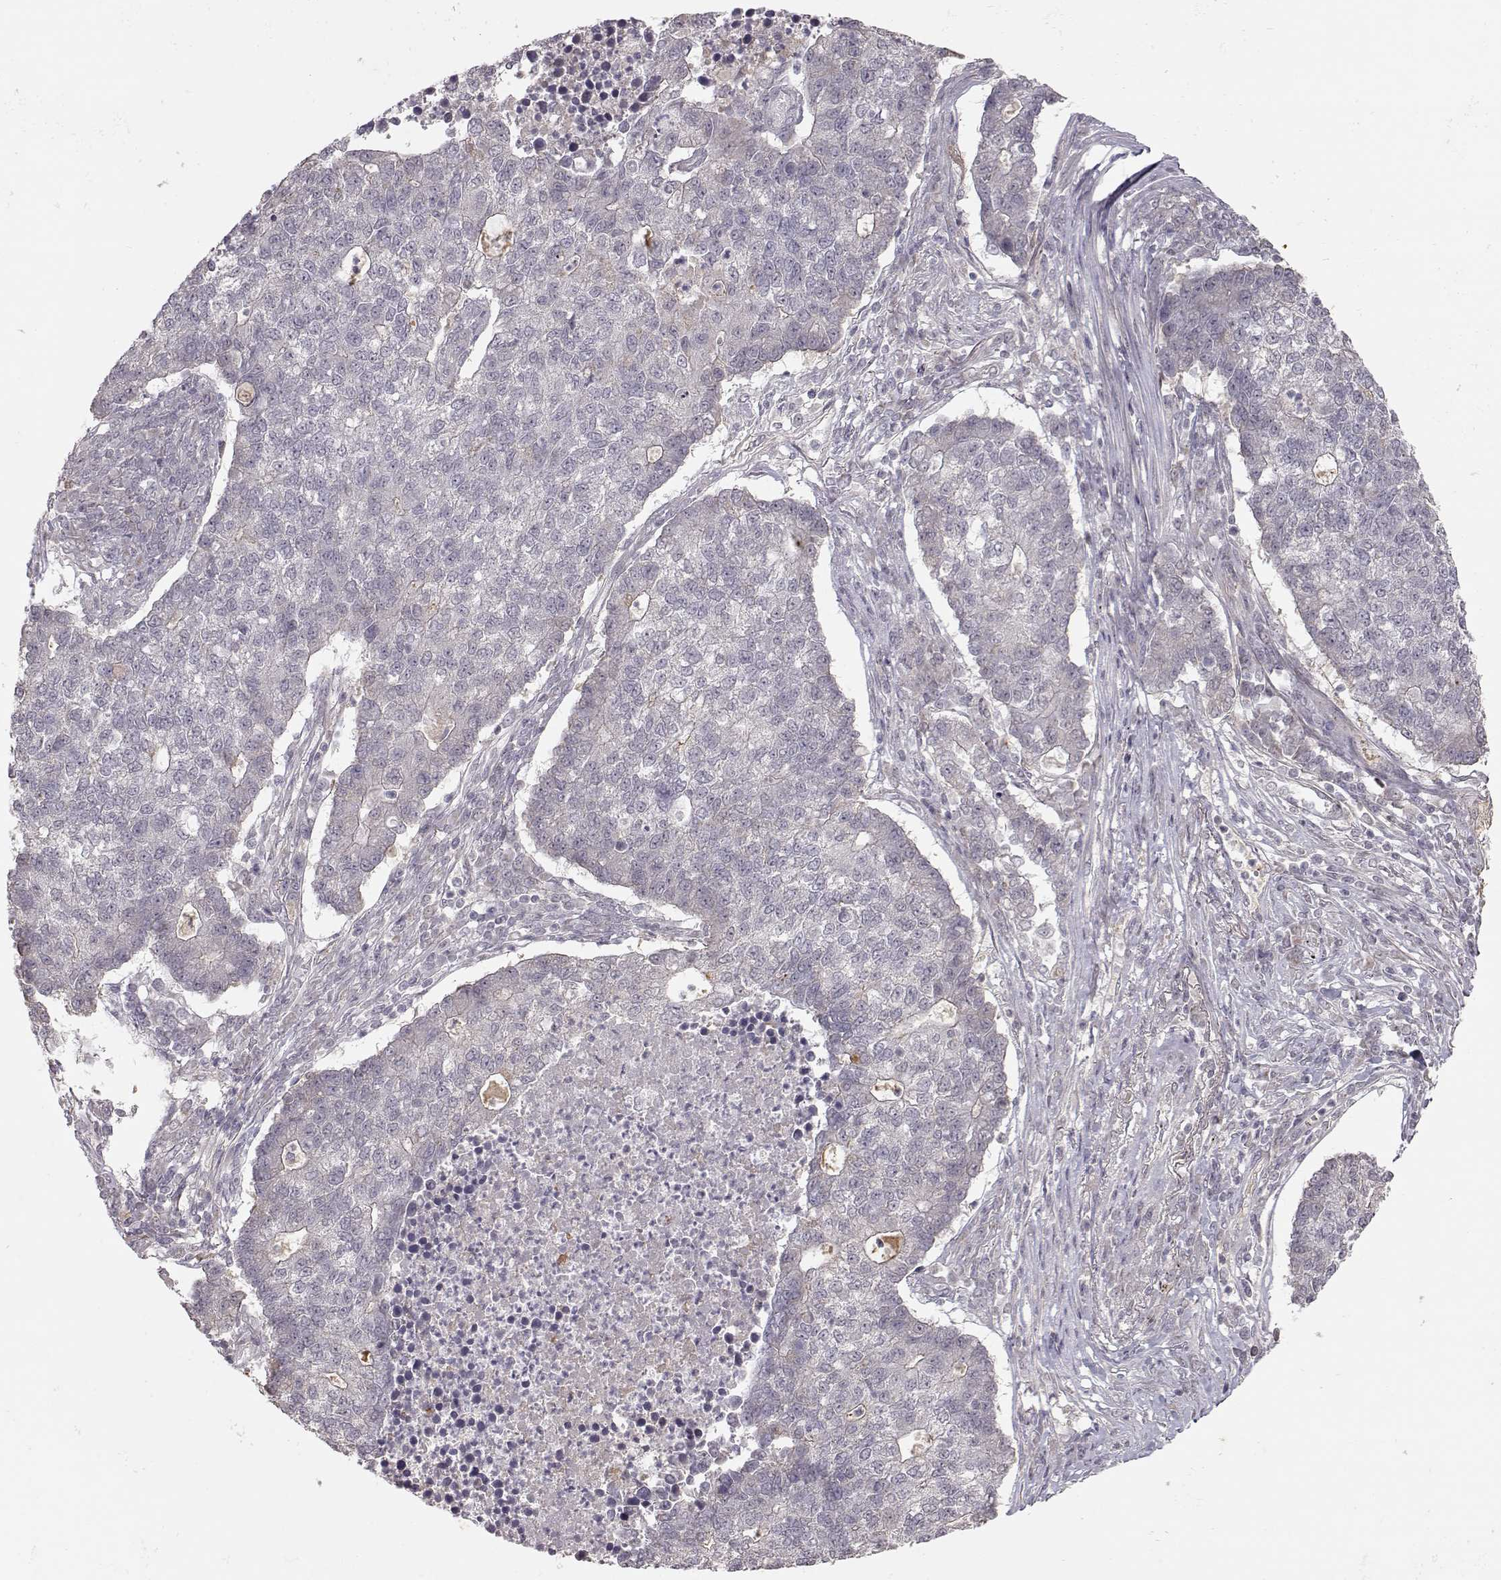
{"staining": {"intensity": "negative", "quantity": "none", "location": "none"}, "tissue": "lung cancer", "cell_type": "Tumor cells", "image_type": "cancer", "snomed": [{"axis": "morphology", "description": "Adenocarcinoma, NOS"}, {"axis": "topography", "description": "Lung"}], "caption": "Human lung adenocarcinoma stained for a protein using immunohistochemistry (IHC) demonstrates no positivity in tumor cells.", "gene": "PNMT", "patient": {"sex": "male", "age": 57}}